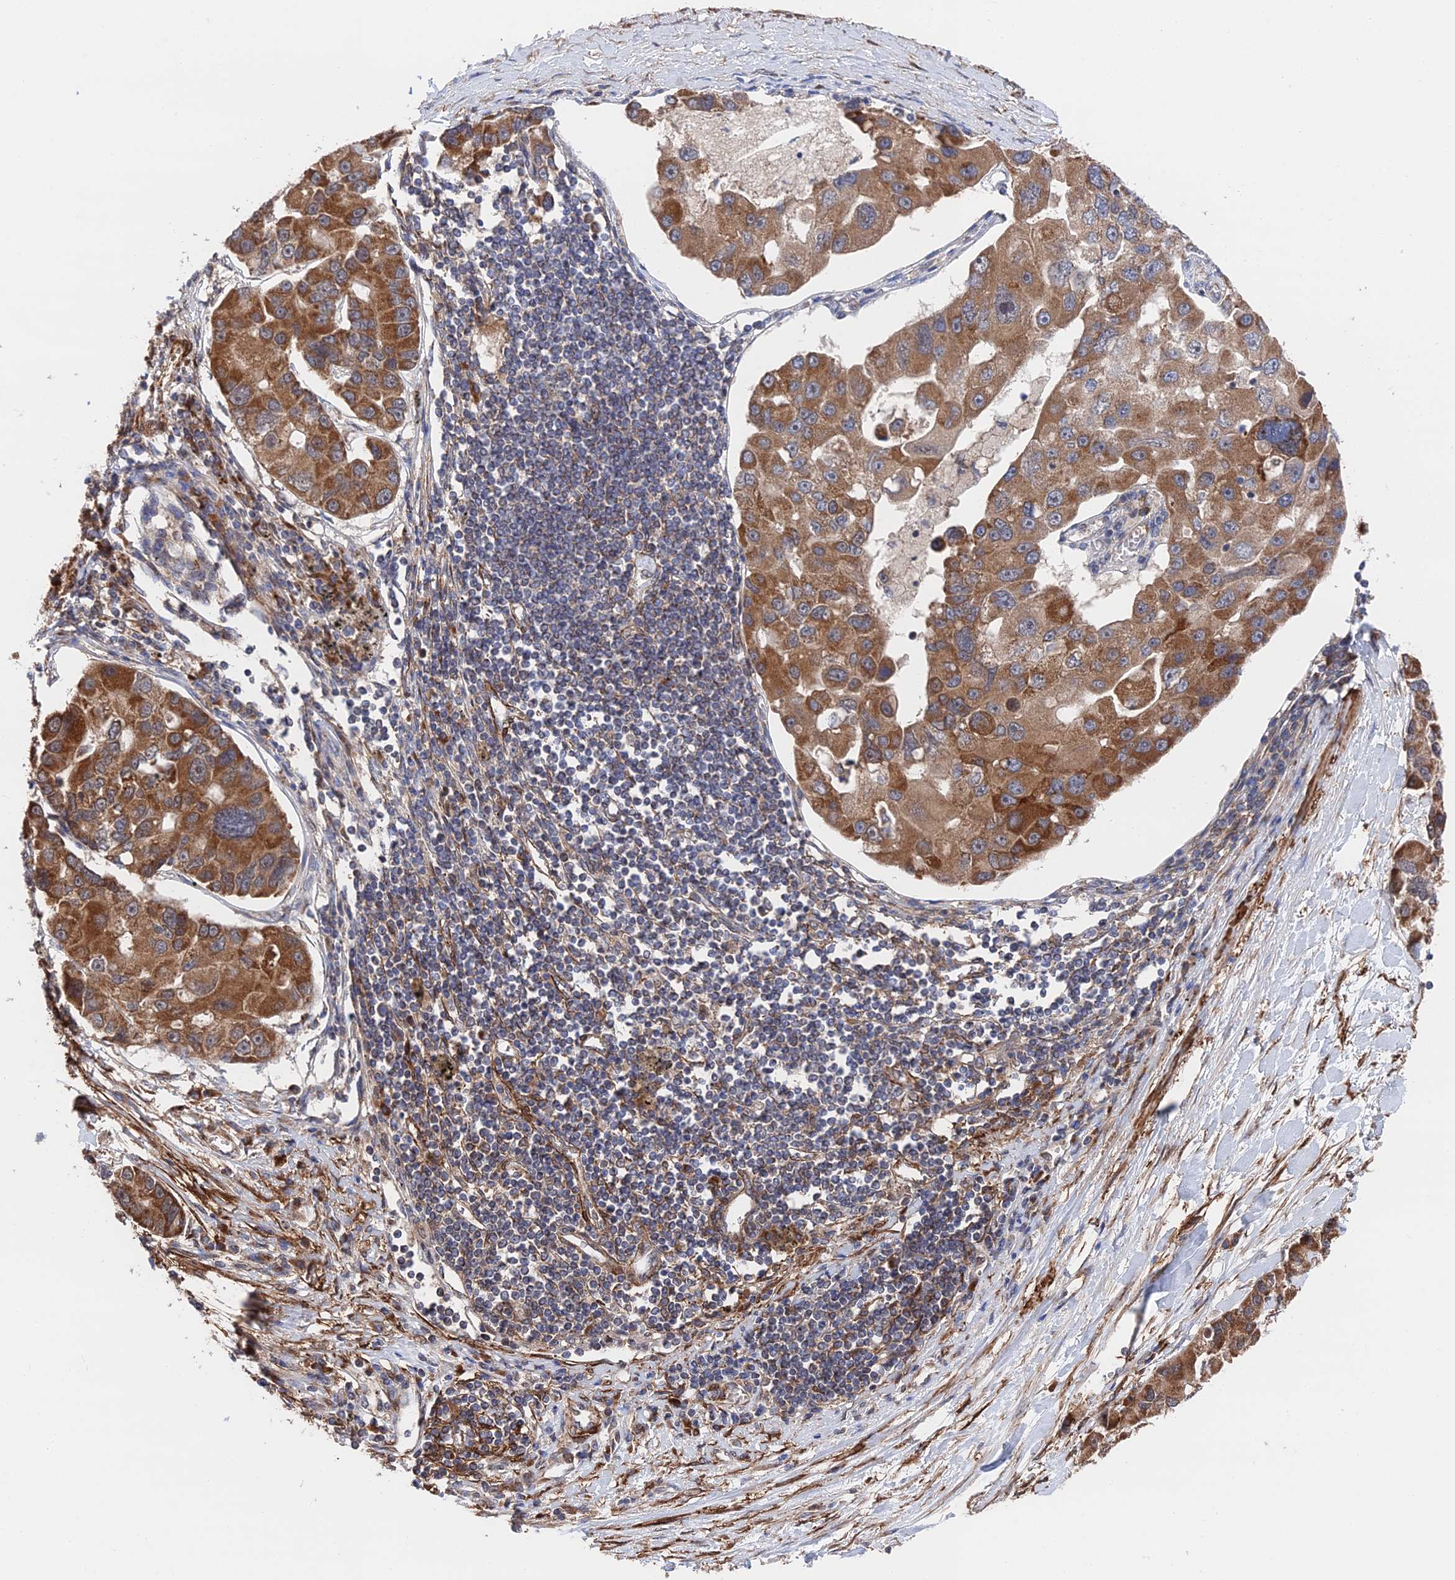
{"staining": {"intensity": "strong", "quantity": ">75%", "location": "cytoplasmic/membranous"}, "tissue": "lung cancer", "cell_type": "Tumor cells", "image_type": "cancer", "snomed": [{"axis": "morphology", "description": "Adenocarcinoma, NOS"}, {"axis": "topography", "description": "Lung"}], "caption": "The immunohistochemical stain highlights strong cytoplasmic/membranous expression in tumor cells of lung adenocarcinoma tissue.", "gene": "ZNF320", "patient": {"sex": "female", "age": 54}}